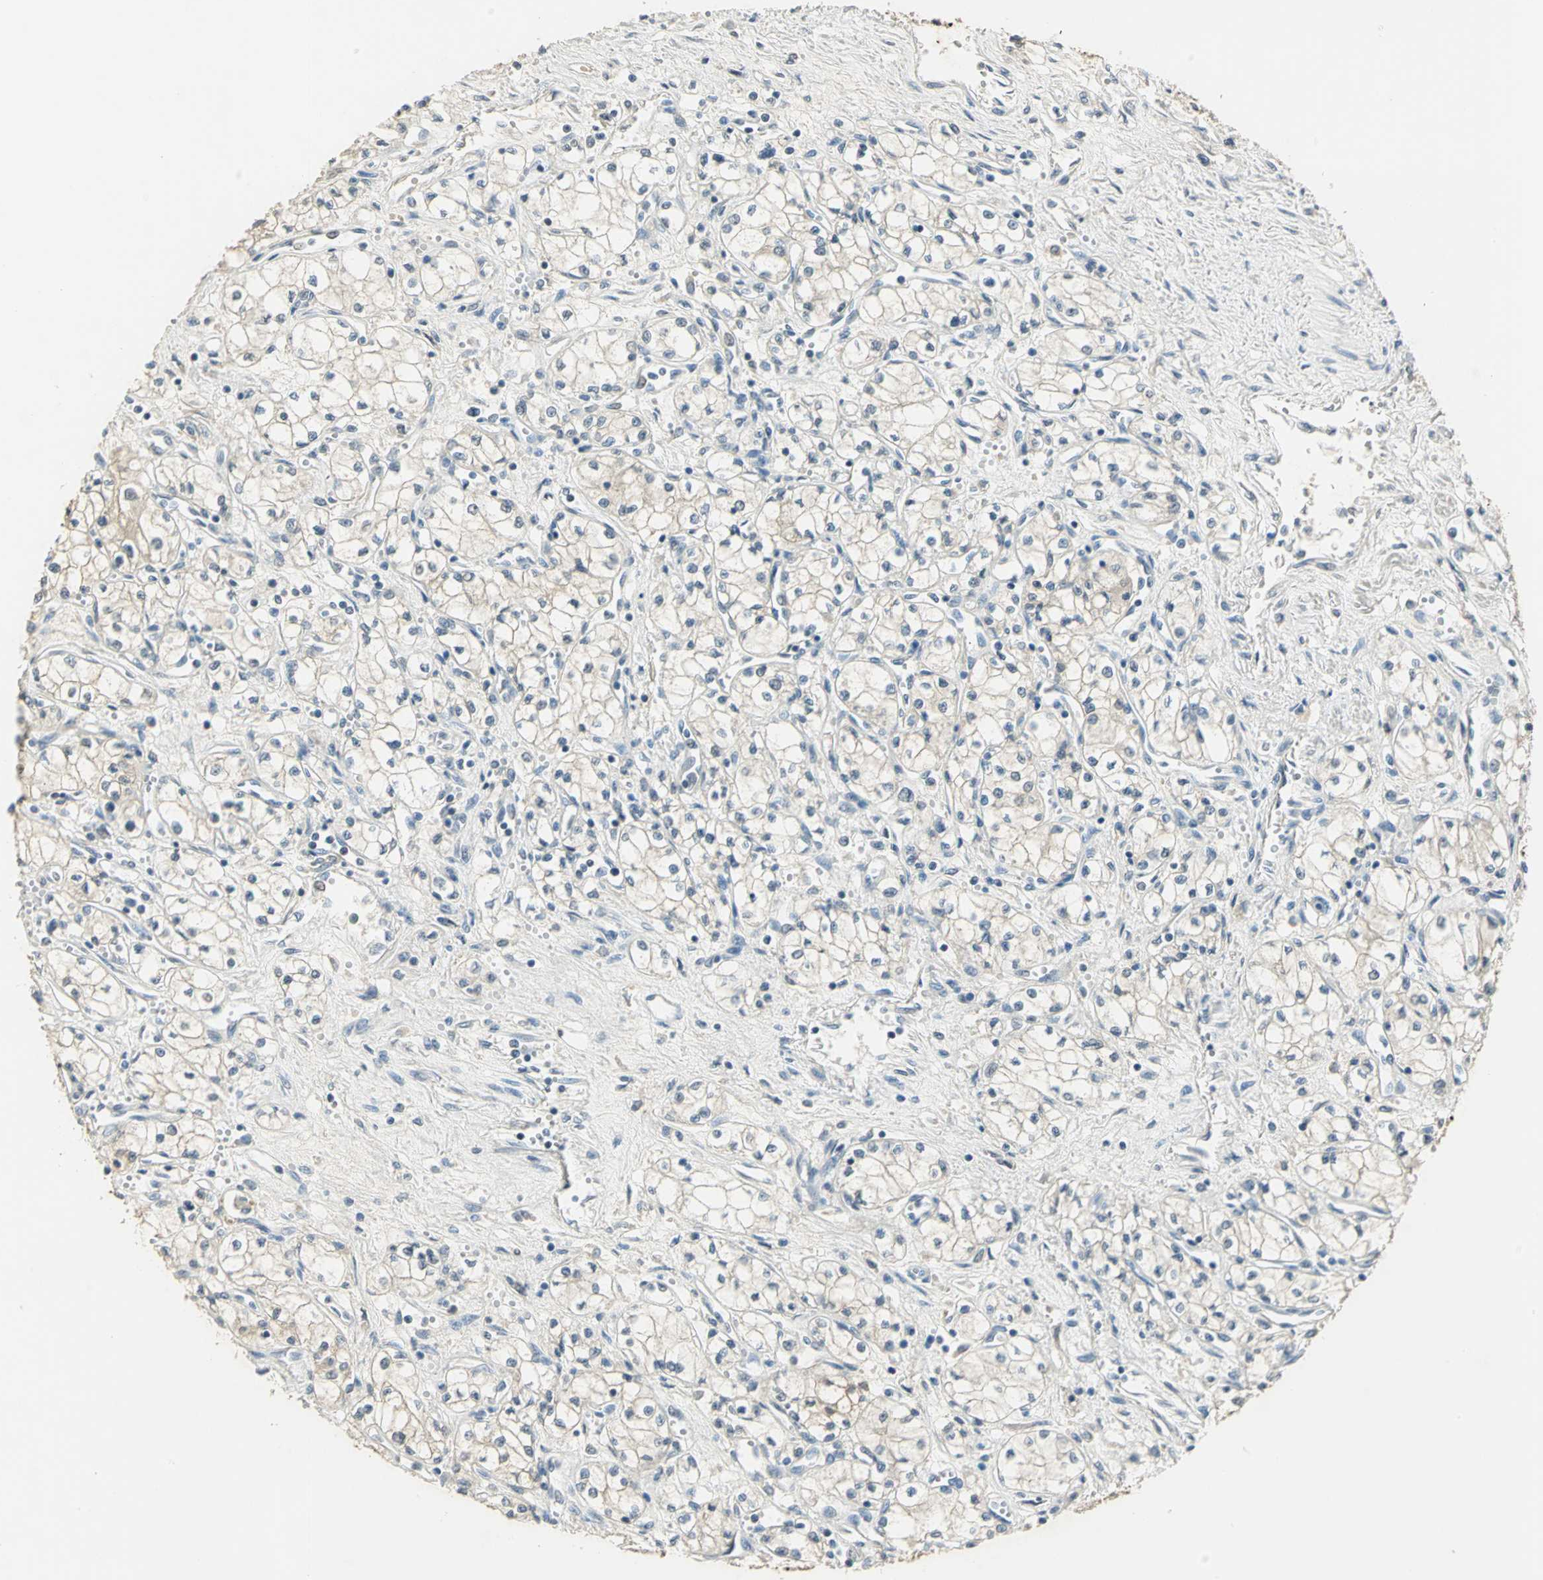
{"staining": {"intensity": "negative", "quantity": "none", "location": "none"}, "tissue": "renal cancer", "cell_type": "Tumor cells", "image_type": "cancer", "snomed": [{"axis": "morphology", "description": "Normal tissue, NOS"}, {"axis": "morphology", "description": "Adenocarcinoma, NOS"}, {"axis": "topography", "description": "Kidney"}], "caption": "A histopathology image of human renal adenocarcinoma is negative for staining in tumor cells.", "gene": "AK6", "patient": {"sex": "male", "age": 59}}